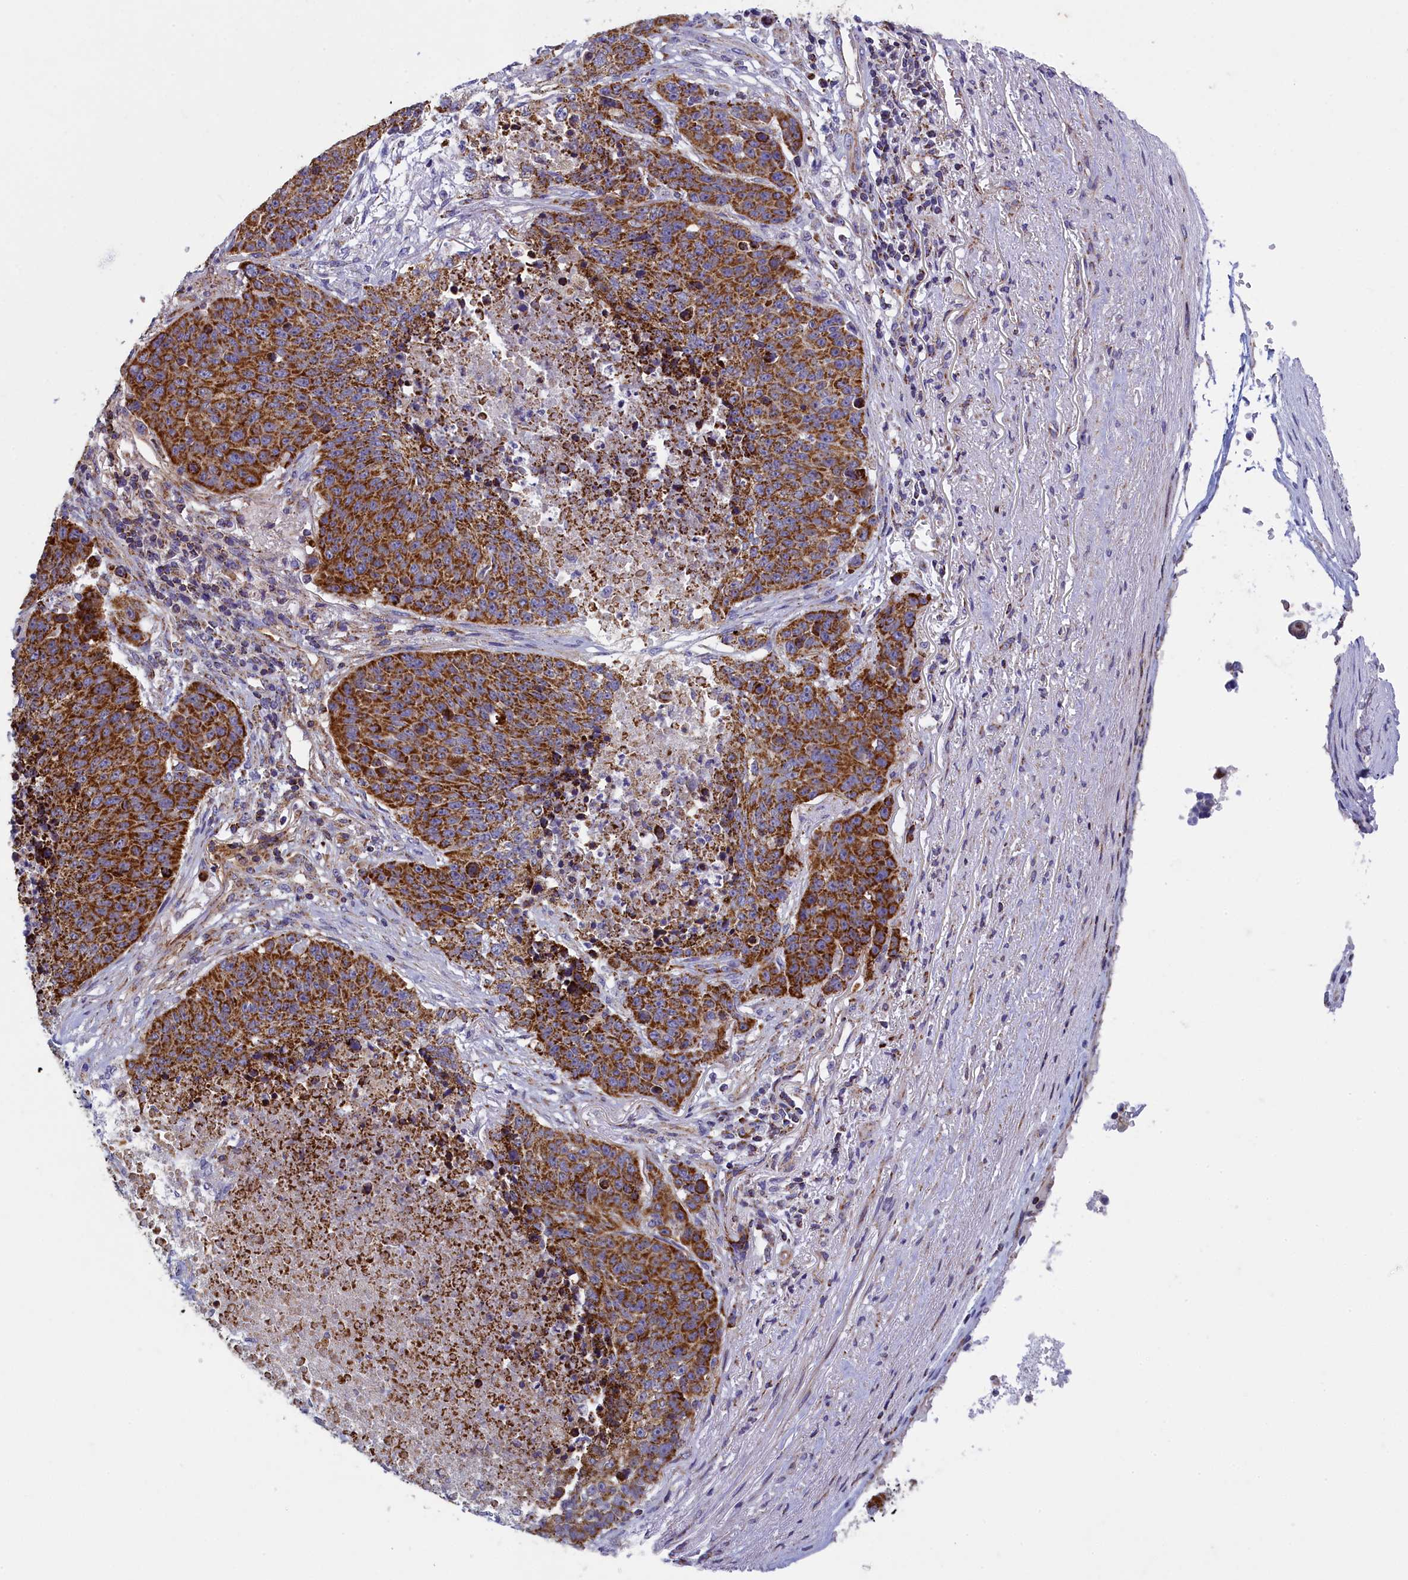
{"staining": {"intensity": "strong", "quantity": ">75%", "location": "cytoplasmic/membranous"}, "tissue": "lung cancer", "cell_type": "Tumor cells", "image_type": "cancer", "snomed": [{"axis": "morphology", "description": "Normal tissue, NOS"}, {"axis": "morphology", "description": "Squamous cell carcinoma, NOS"}, {"axis": "topography", "description": "Lymph node"}, {"axis": "topography", "description": "Lung"}], "caption": "Protein expression analysis of lung cancer displays strong cytoplasmic/membranous positivity in approximately >75% of tumor cells. The protein of interest is shown in brown color, while the nuclei are stained blue.", "gene": "IFT122", "patient": {"sex": "male", "age": 66}}